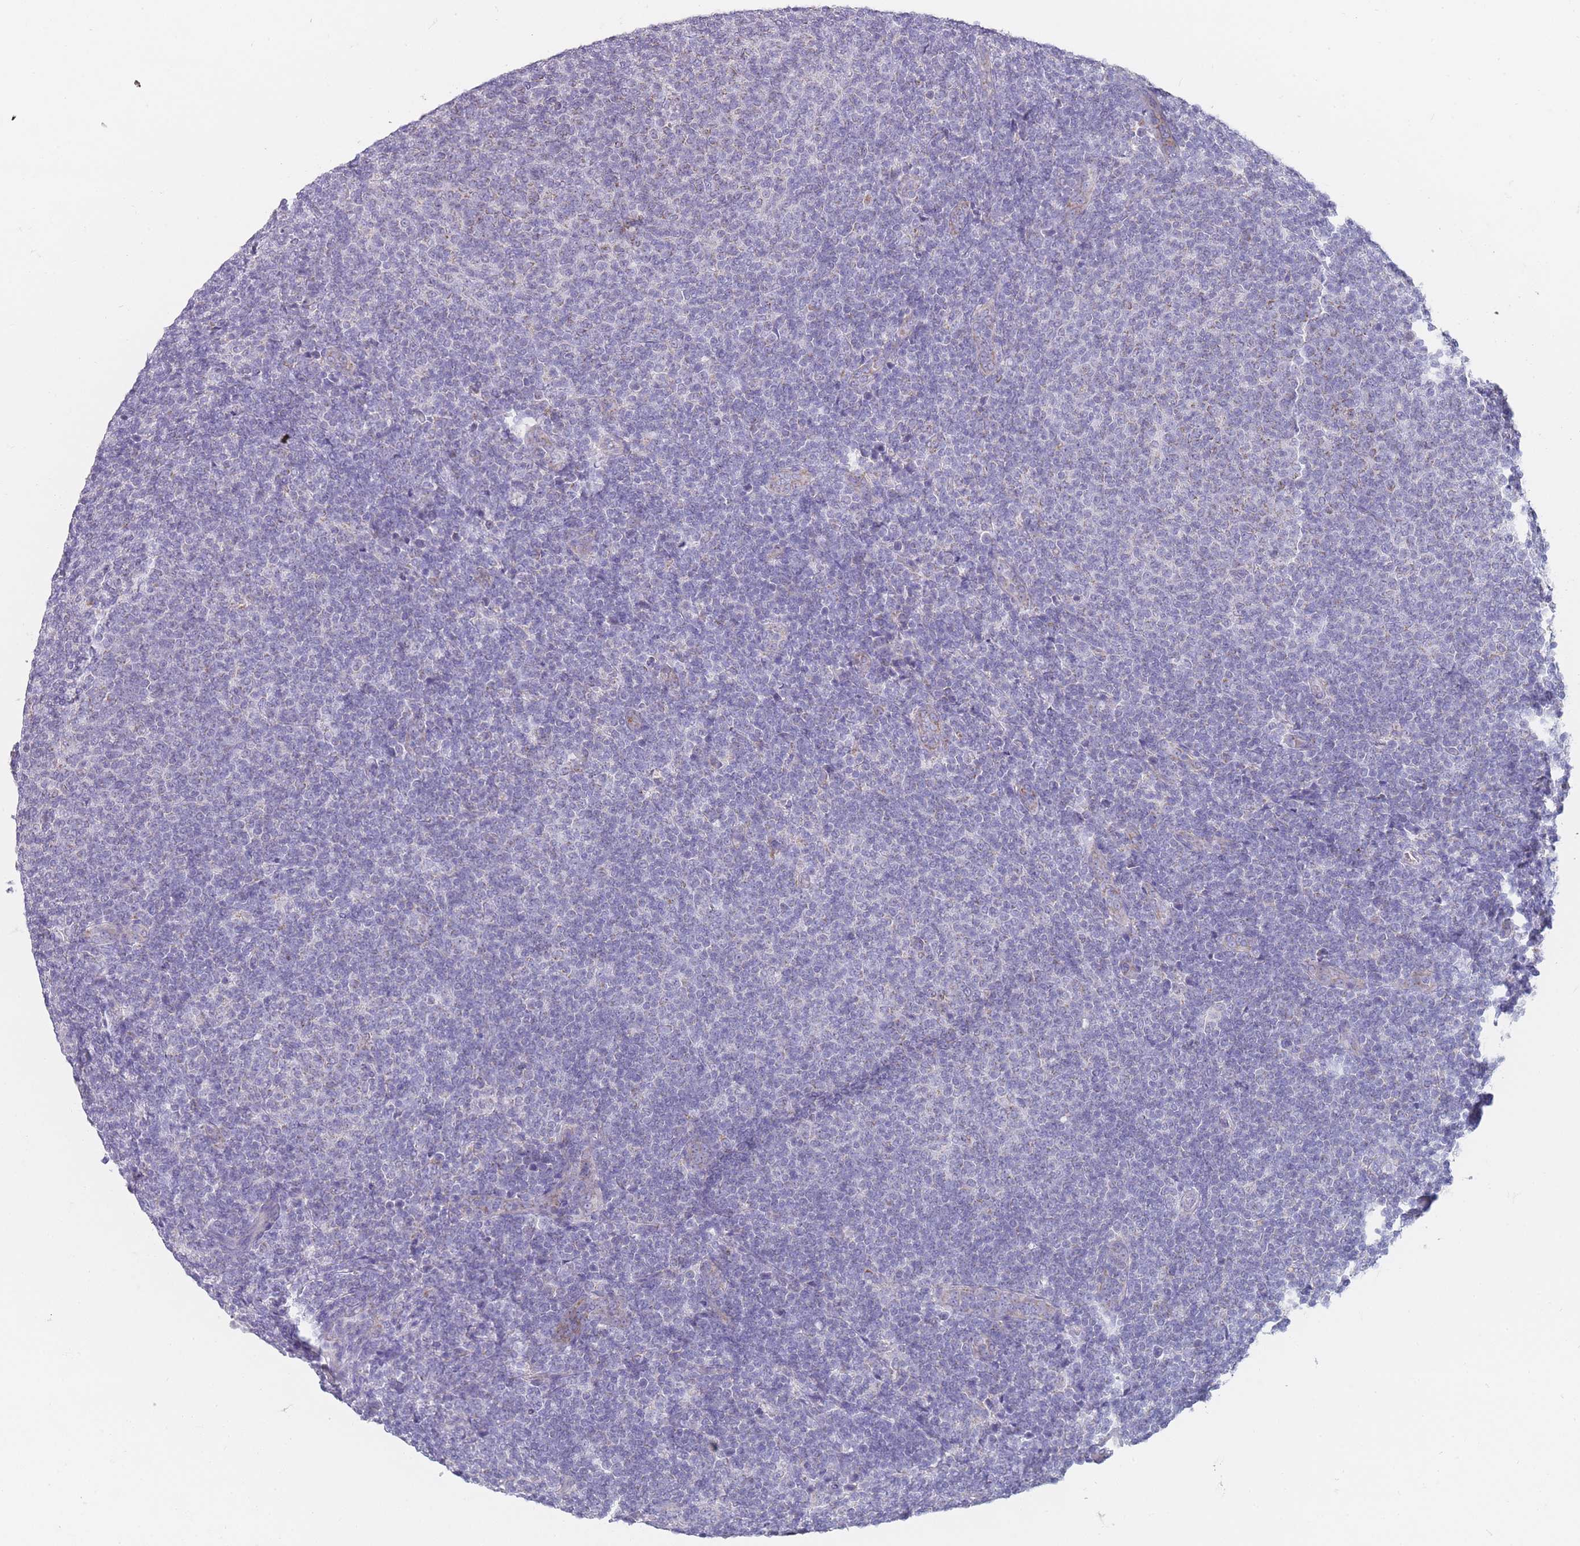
{"staining": {"intensity": "negative", "quantity": "none", "location": "none"}, "tissue": "lymphoma", "cell_type": "Tumor cells", "image_type": "cancer", "snomed": [{"axis": "morphology", "description": "Malignant lymphoma, non-Hodgkin's type, Low grade"}, {"axis": "topography", "description": "Lymph node"}], "caption": "An immunohistochemistry micrograph of lymphoma is shown. There is no staining in tumor cells of lymphoma. Nuclei are stained in blue.", "gene": "MRPS14", "patient": {"sex": "male", "age": 66}}